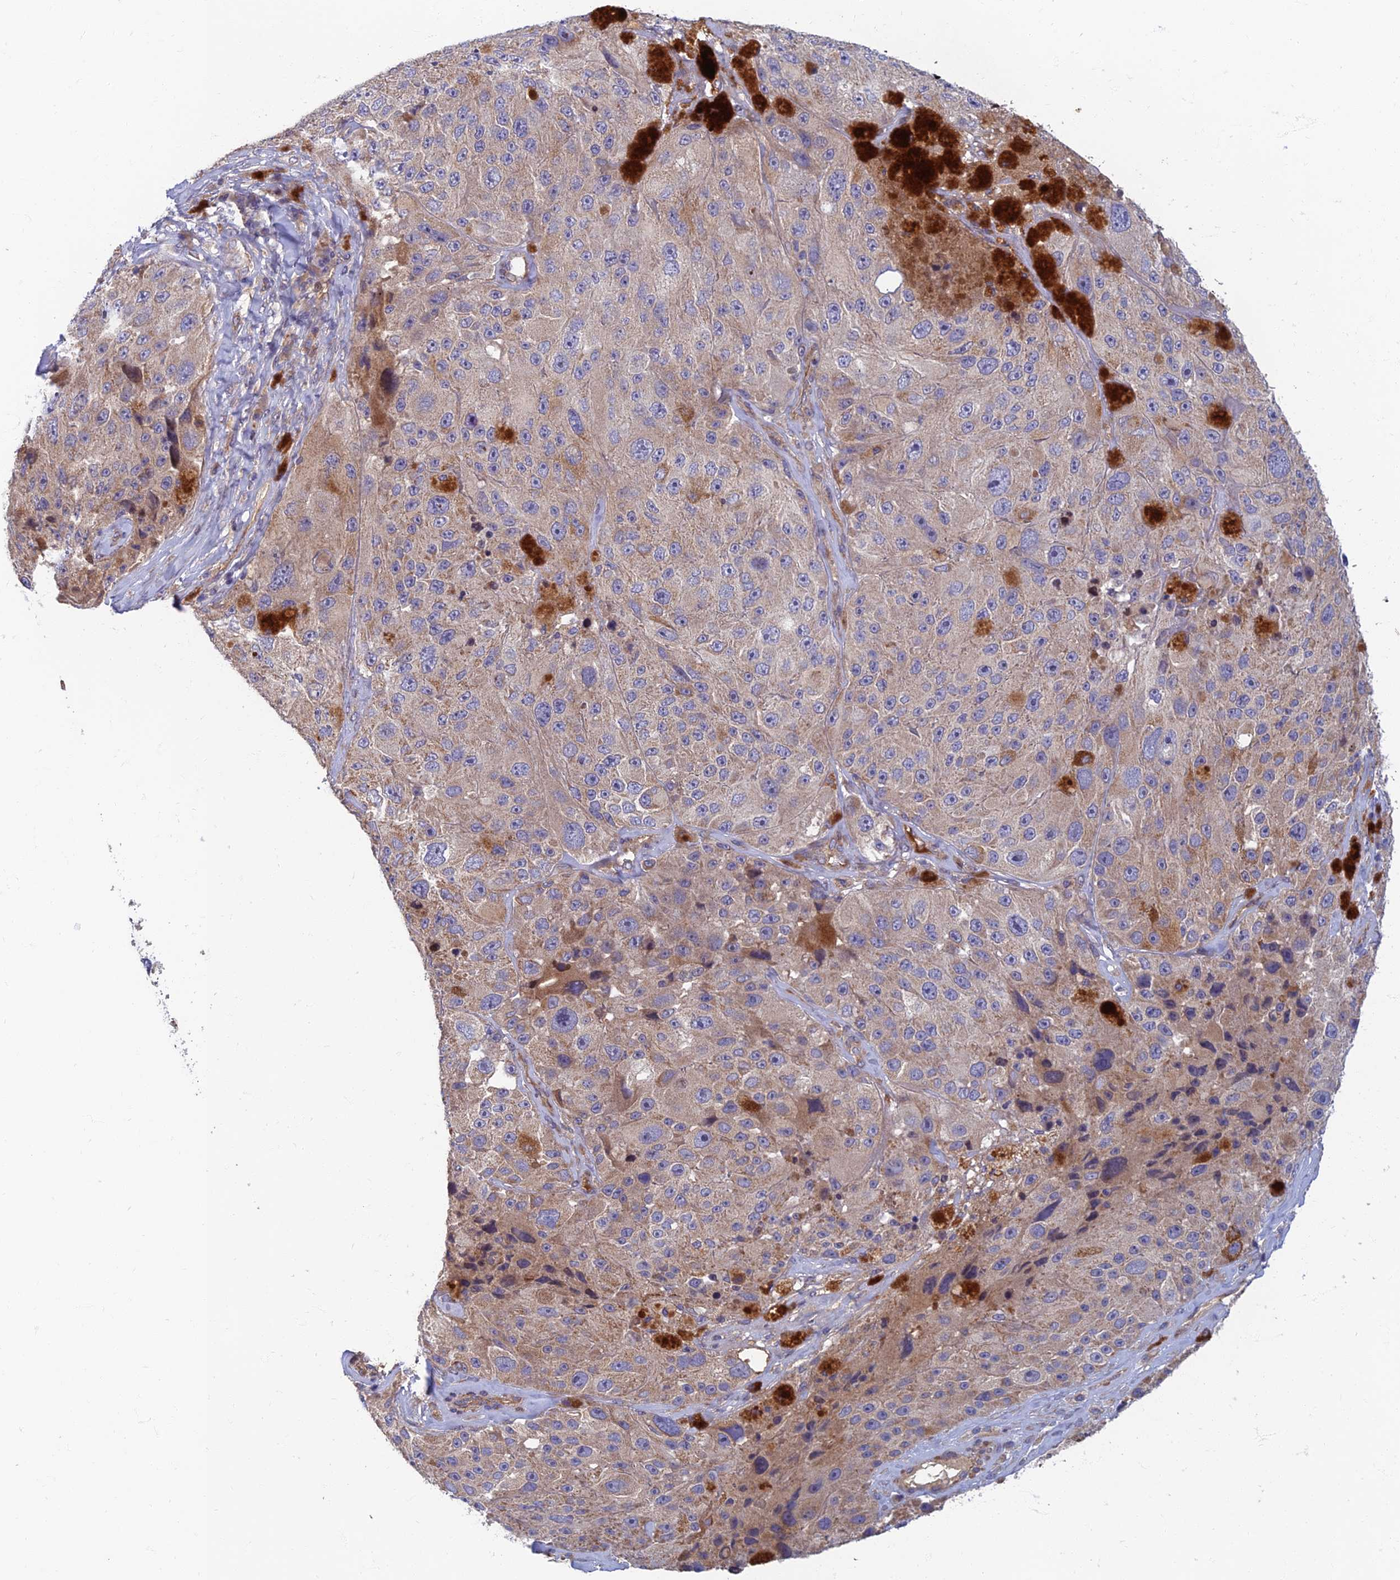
{"staining": {"intensity": "weak", "quantity": "25%-75%", "location": "cytoplasmic/membranous"}, "tissue": "melanoma", "cell_type": "Tumor cells", "image_type": "cancer", "snomed": [{"axis": "morphology", "description": "Malignant melanoma, Metastatic site"}, {"axis": "topography", "description": "Lymph node"}], "caption": "Human malignant melanoma (metastatic site) stained with a protein marker shows weak staining in tumor cells.", "gene": "SOGA1", "patient": {"sex": "male", "age": 62}}